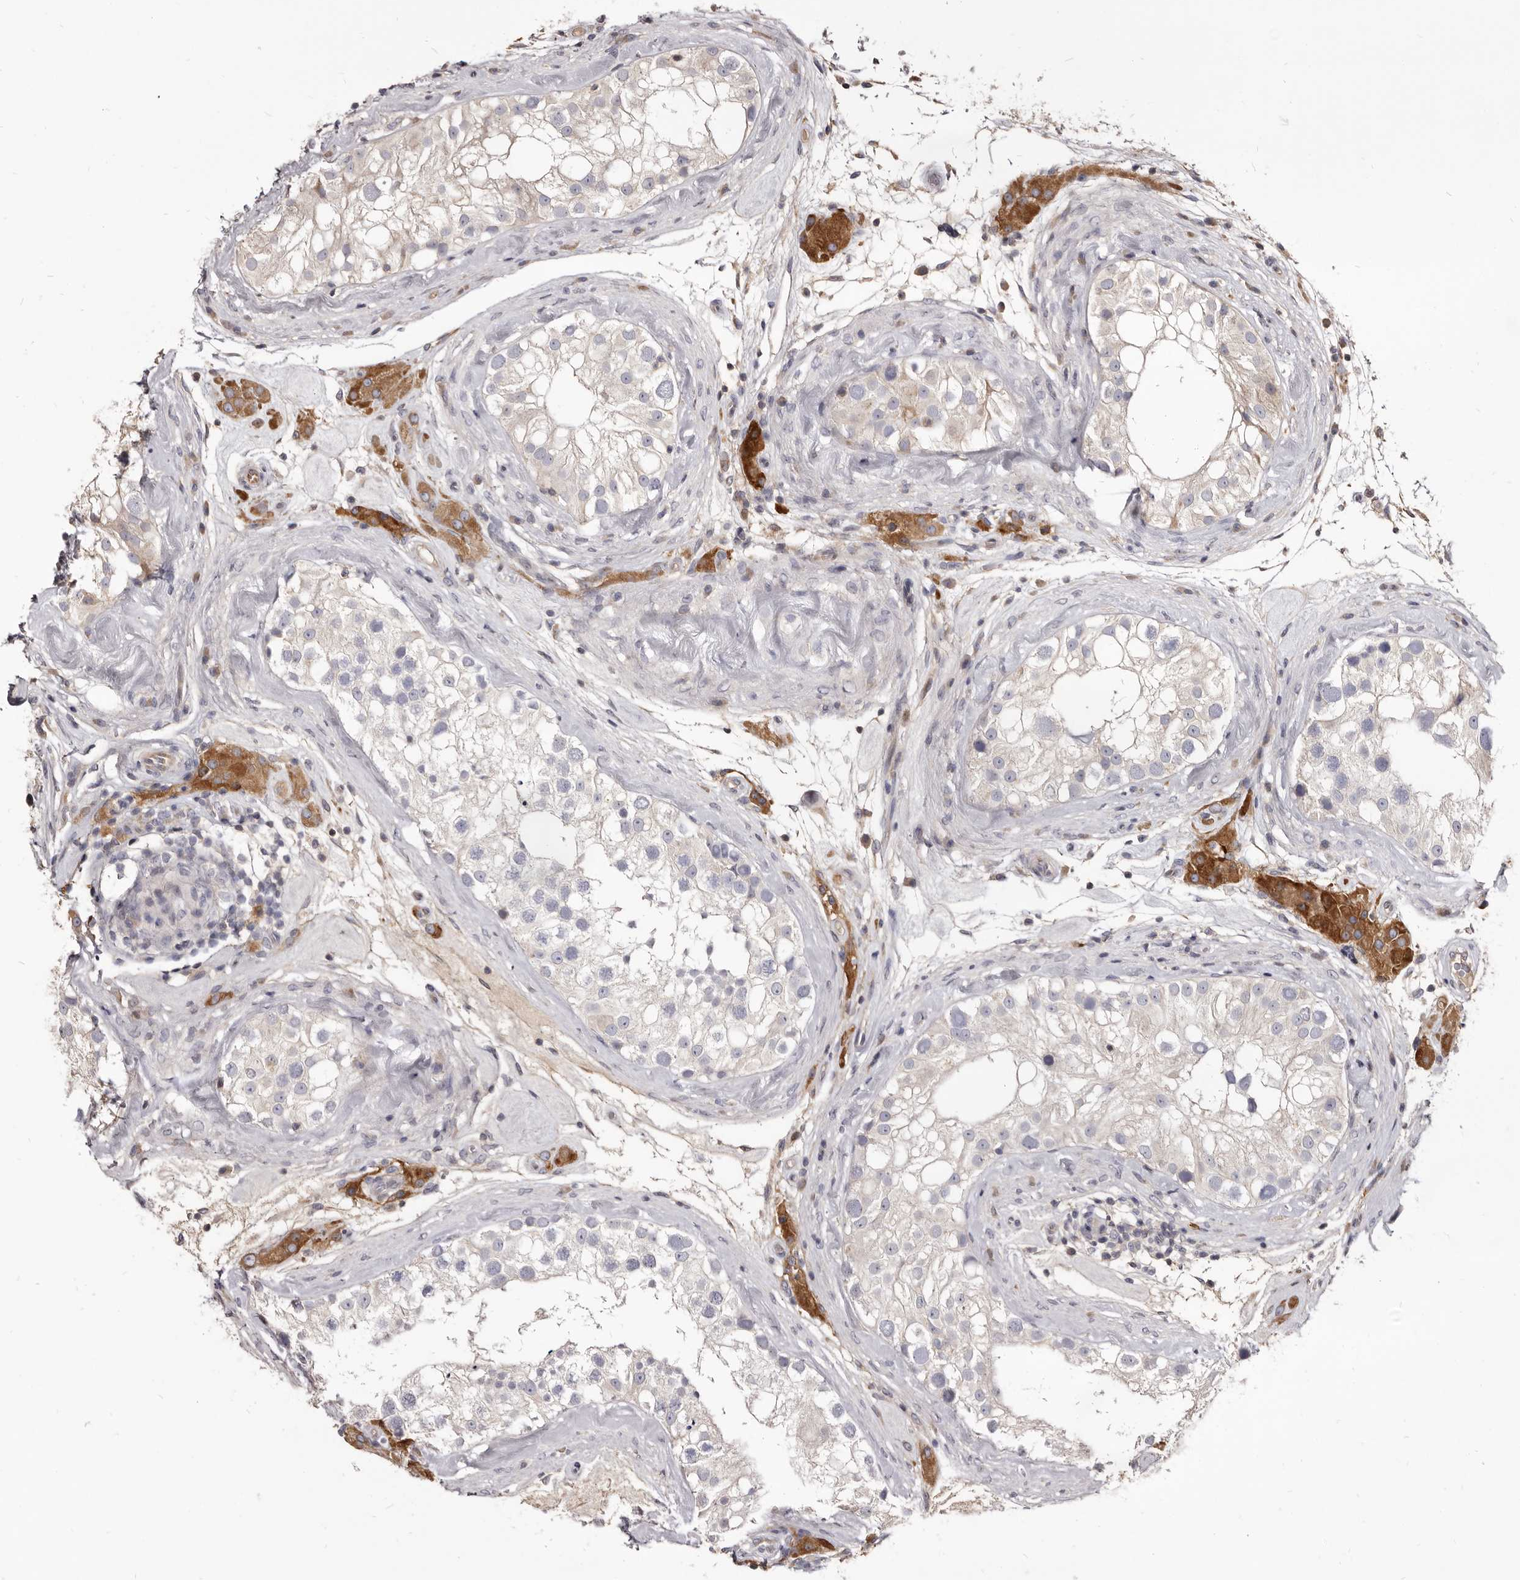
{"staining": {"intensity": "negative", "quantity": "none", "location": "none"}, "tissue": "testis", "cell_type": "Cells in seminiferous ducts", "image_type": "normal", "snomed": [{"axis": "morphology", "description": "Normal tissue, NOS"}, {"axis": "topography", "description": "Testis"}], "caption": "The histopathology image exhibits no staining of cells in seminiferous ducts in benign testis.", "gene": "FAS", "patient": {"sex": "male", "age": 46}}